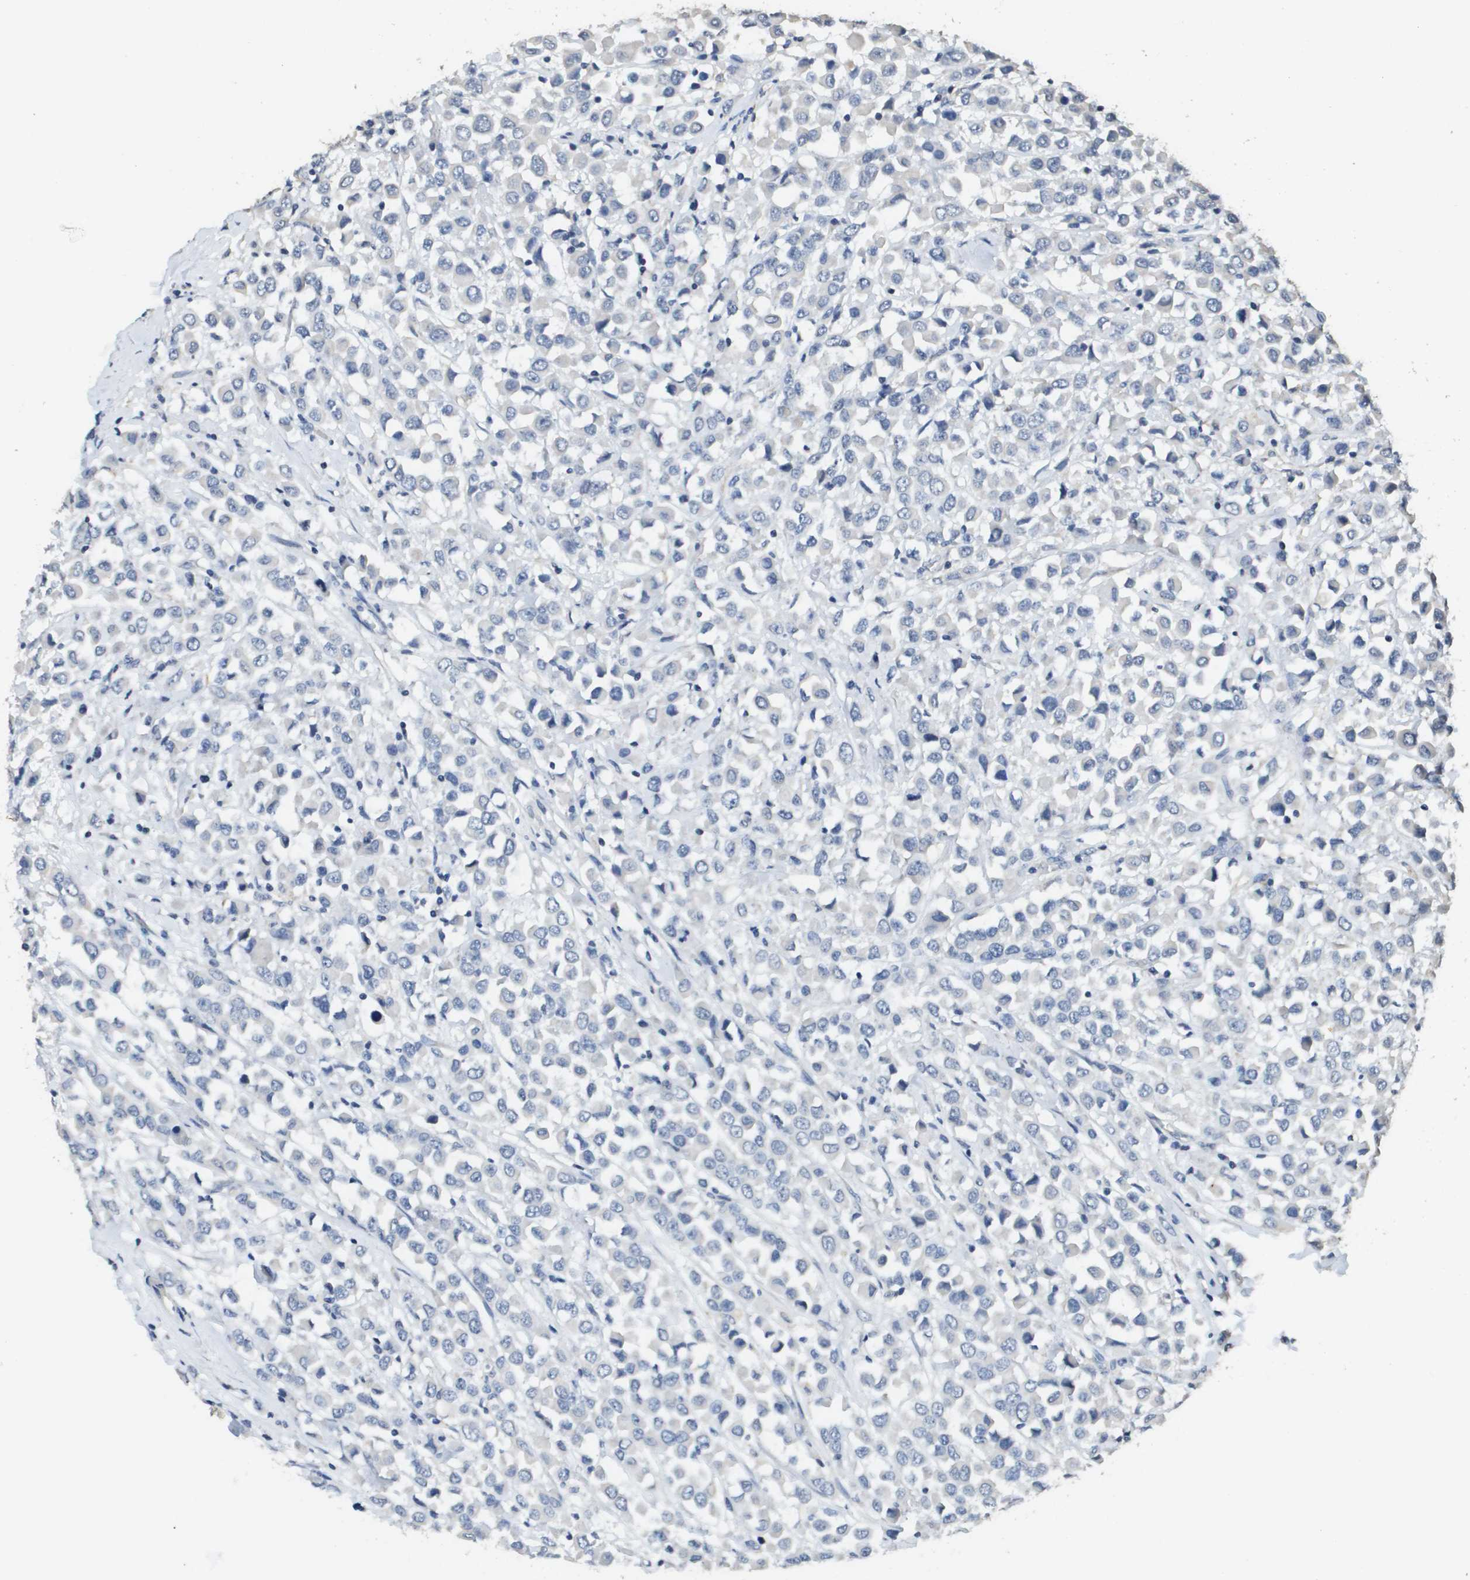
{"staining": {"intensity": "negative", "quantity": "none", "location": "none"}, "tissue": "breast cancer", "cell_type": "Tumor cells", "image_type": "cancer", "snomed": [{"axis": "morphology", "description": "Duct carcinoma"}, {"axis": "topography", "description": "Breast"}], "caption": "This is a micrograph of immunohistochemistry (IHC) staining of breast cancer, which shows no staining in tumor cells. The staining is performed using DAB brown chromogen with nuclei counter-stained in using hematoxylin.", "gene": "MT3", "patient": {"sex": "female", "age": 61}}